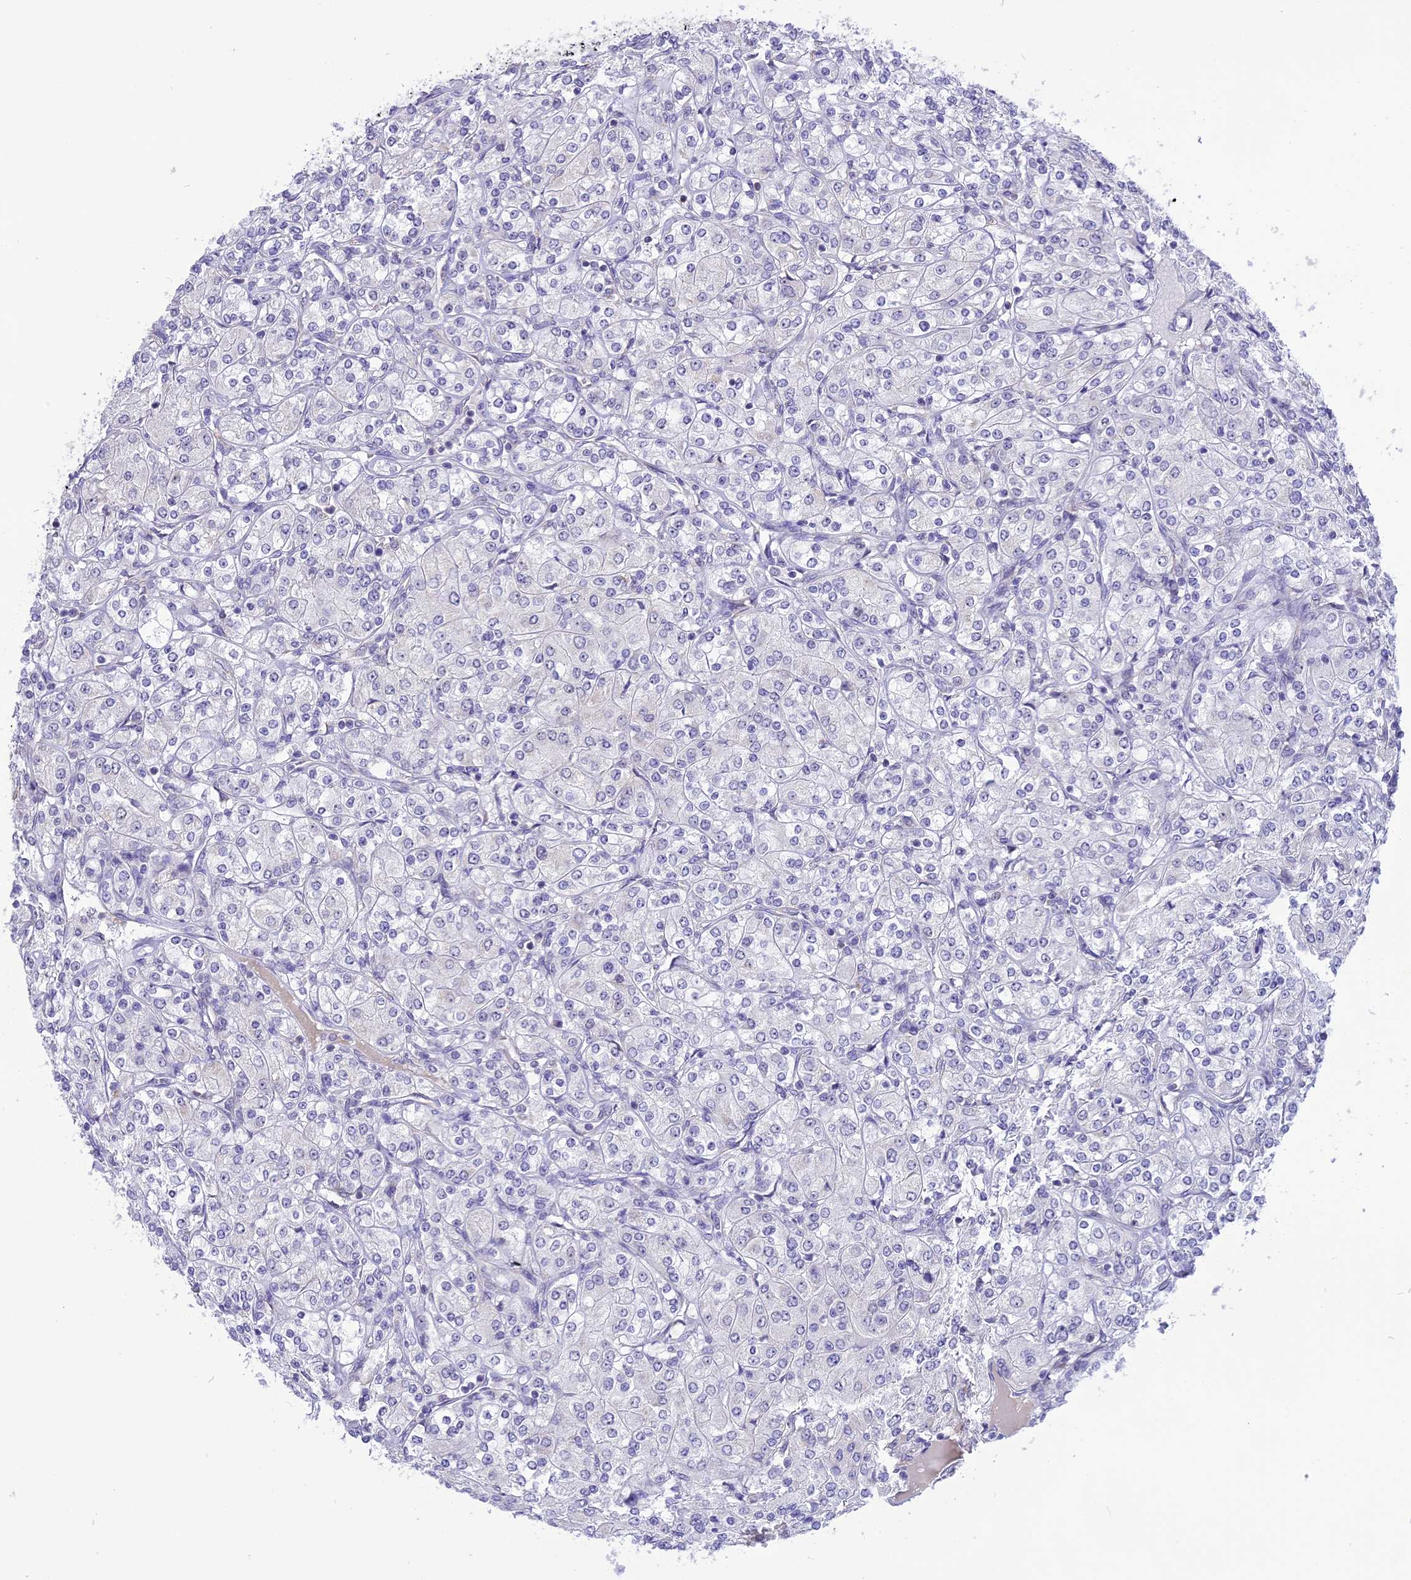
{"staining": {"intensity": "negative", "quantity": "none", "location": "none"}, "tissue": "renal cancer", "cell_type": "Tumor cells", "image_type": "cancer", "snomed": [{"axis": "morphology", "description": "Adenocarcinoma, NOS"}, {"axis": "topography", "description": "Kidney"}], "caption": "The immunohistochemistry (IHC) photomicrograph has no significant staining in tumor cells of renal cancer (adenocarcinoma) tissue.", "gene": "CMSS1", "patient": {"sex": "male", "age": 77}}